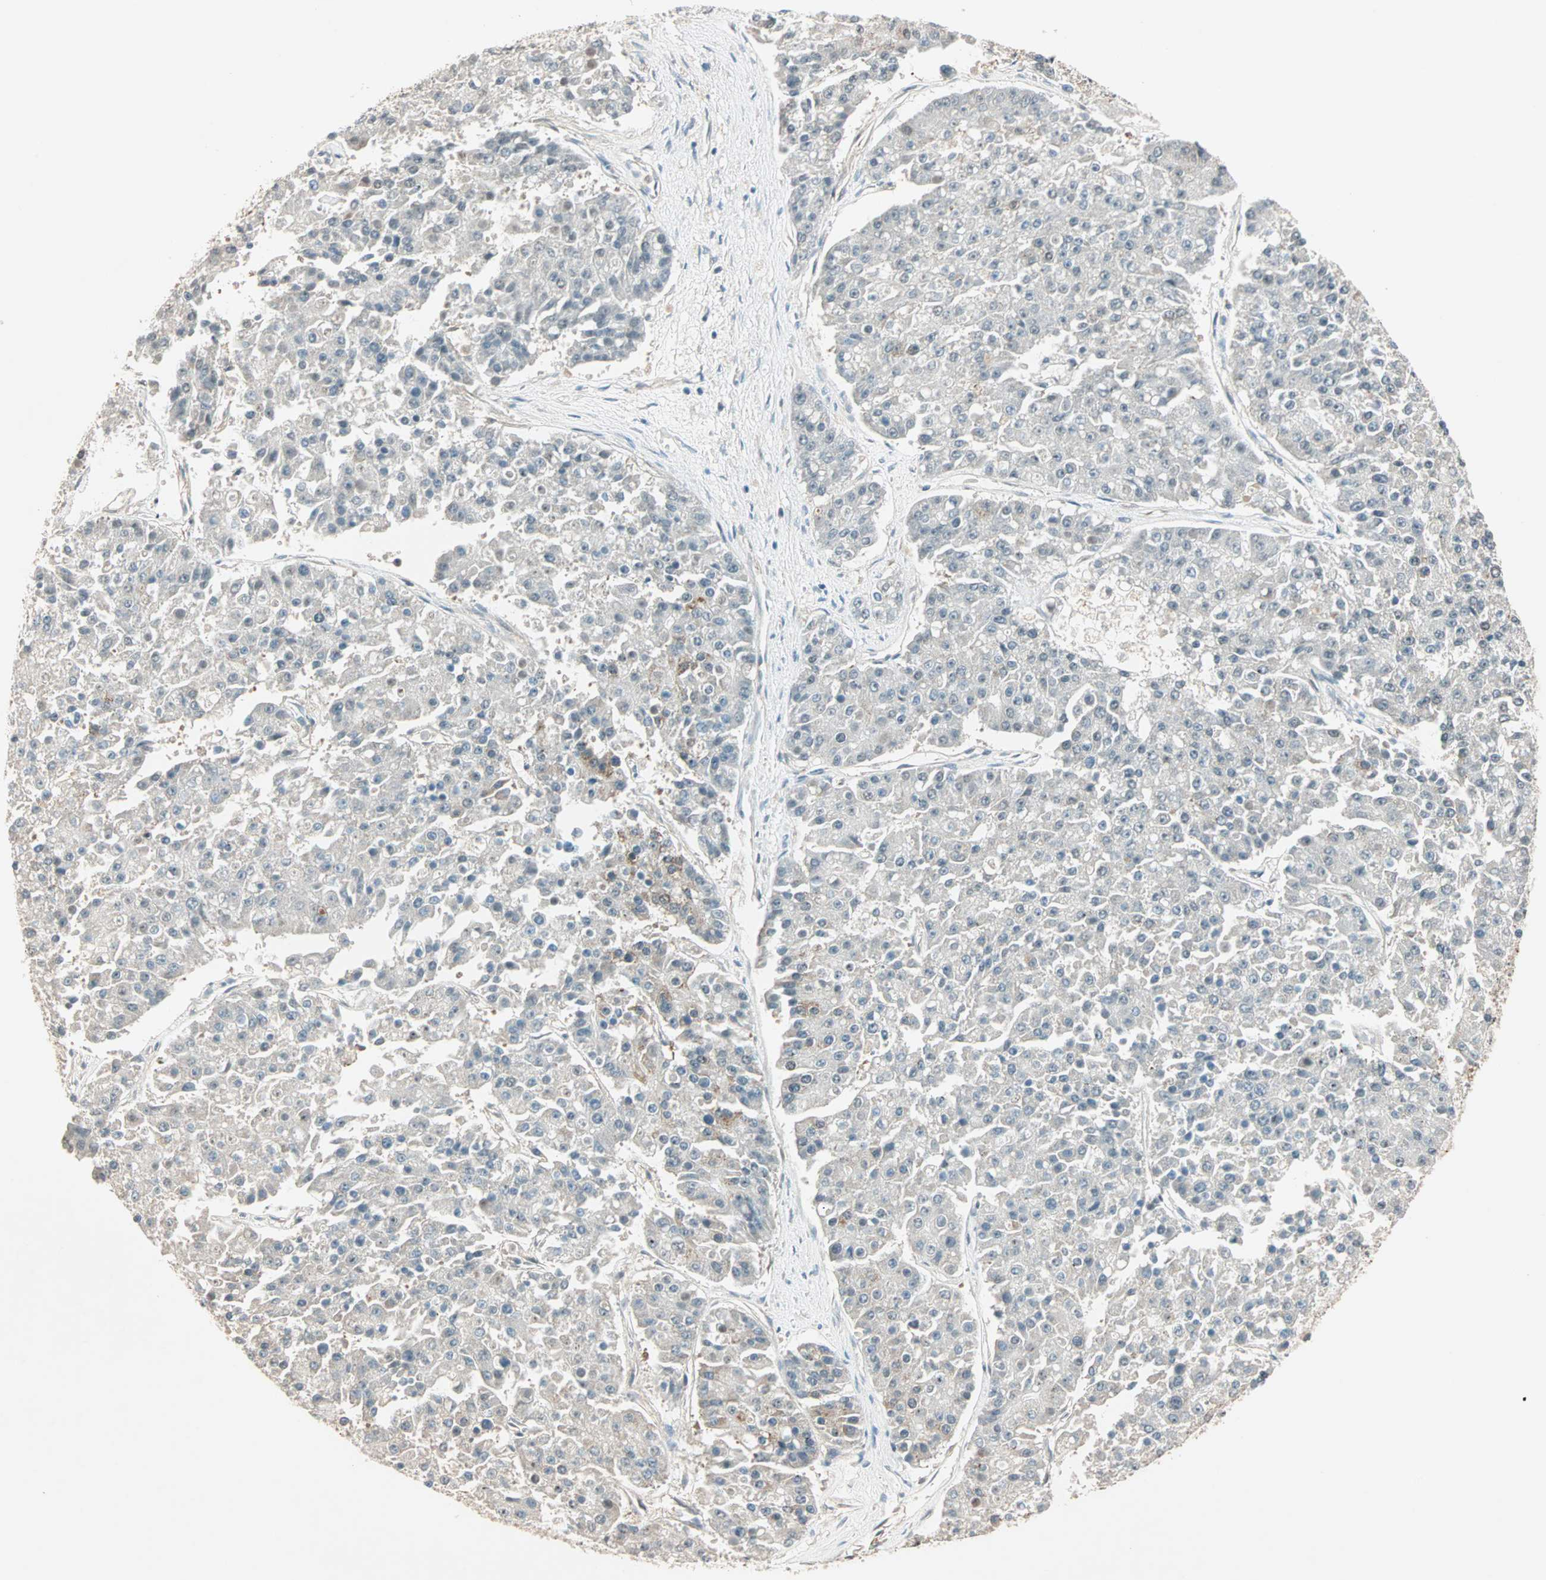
{"staining": {"intensity": "weak", "quantity": "<25%", "location": "cytoplasmic/membranous"}, "tissue": "pancreatic cancer", "cell_type": "Tumor cells", "image_type": "cancer", "snomed": [{"axis": "morphology", "description": "Adenocarcinoma, NOS"}, {"axis": "topography", "description": "Pancreas"}], "caption": "Image shows no significant protein expression in tumor cells of adenocarcinoma (pancreatic).", "gene": "PRDM2", "patient": {"sex": "male", "age": 50}}